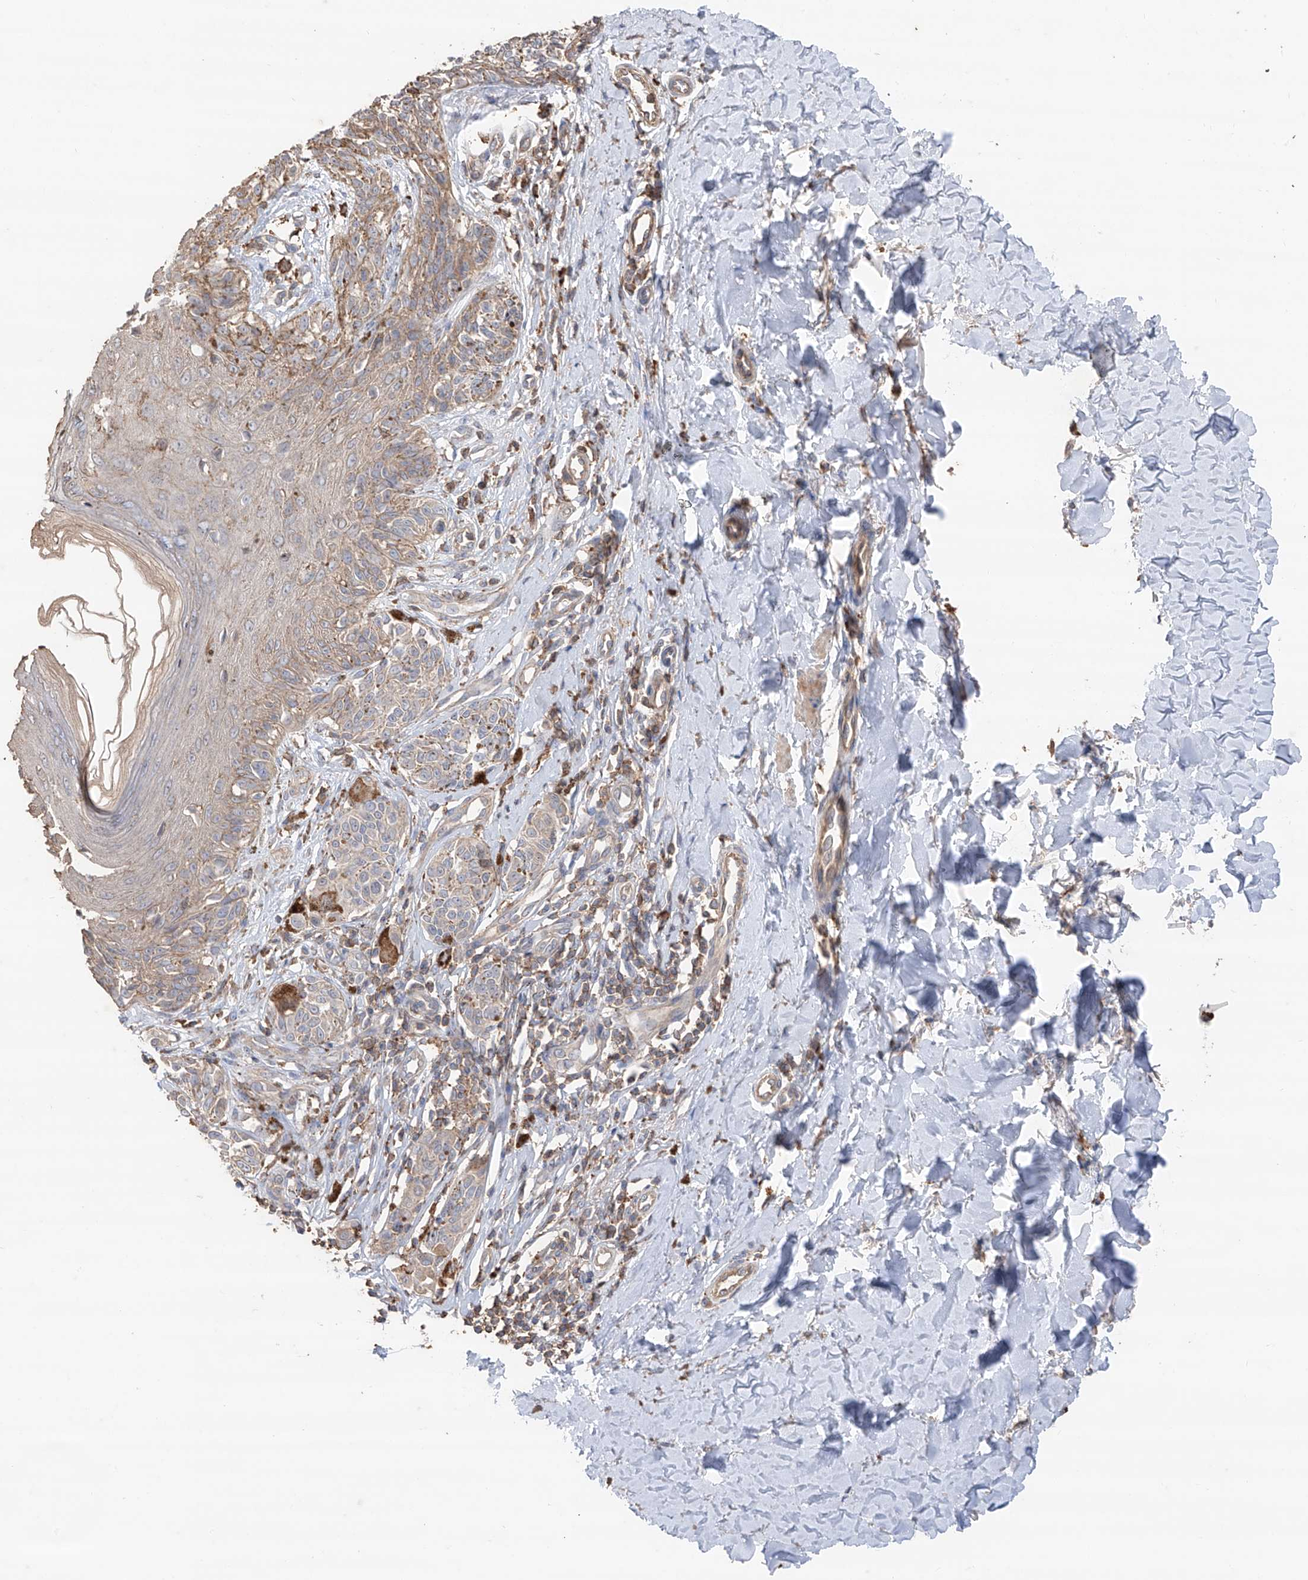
{"staining": {"intensity": "negative", "quantity": "none", "location": "none"}, "tissue": "melanoma", "cell_type": "Tumor cells", "image_type": "cancer", "snomed": [{"axis": "morphology", "description": "Malignant melanoma, NOS"}, {"axis": "topography", "description": "Skin"}], "caption": "Immunohistochemistry micrograph of neoplastic tissue: human melanoma stained with DAB (3,3'-diaminobenzidine) displays no significant protein positivity in tumor cells.", "gene": "EDN1", "patient": {"sex": "male", "age": 53}}